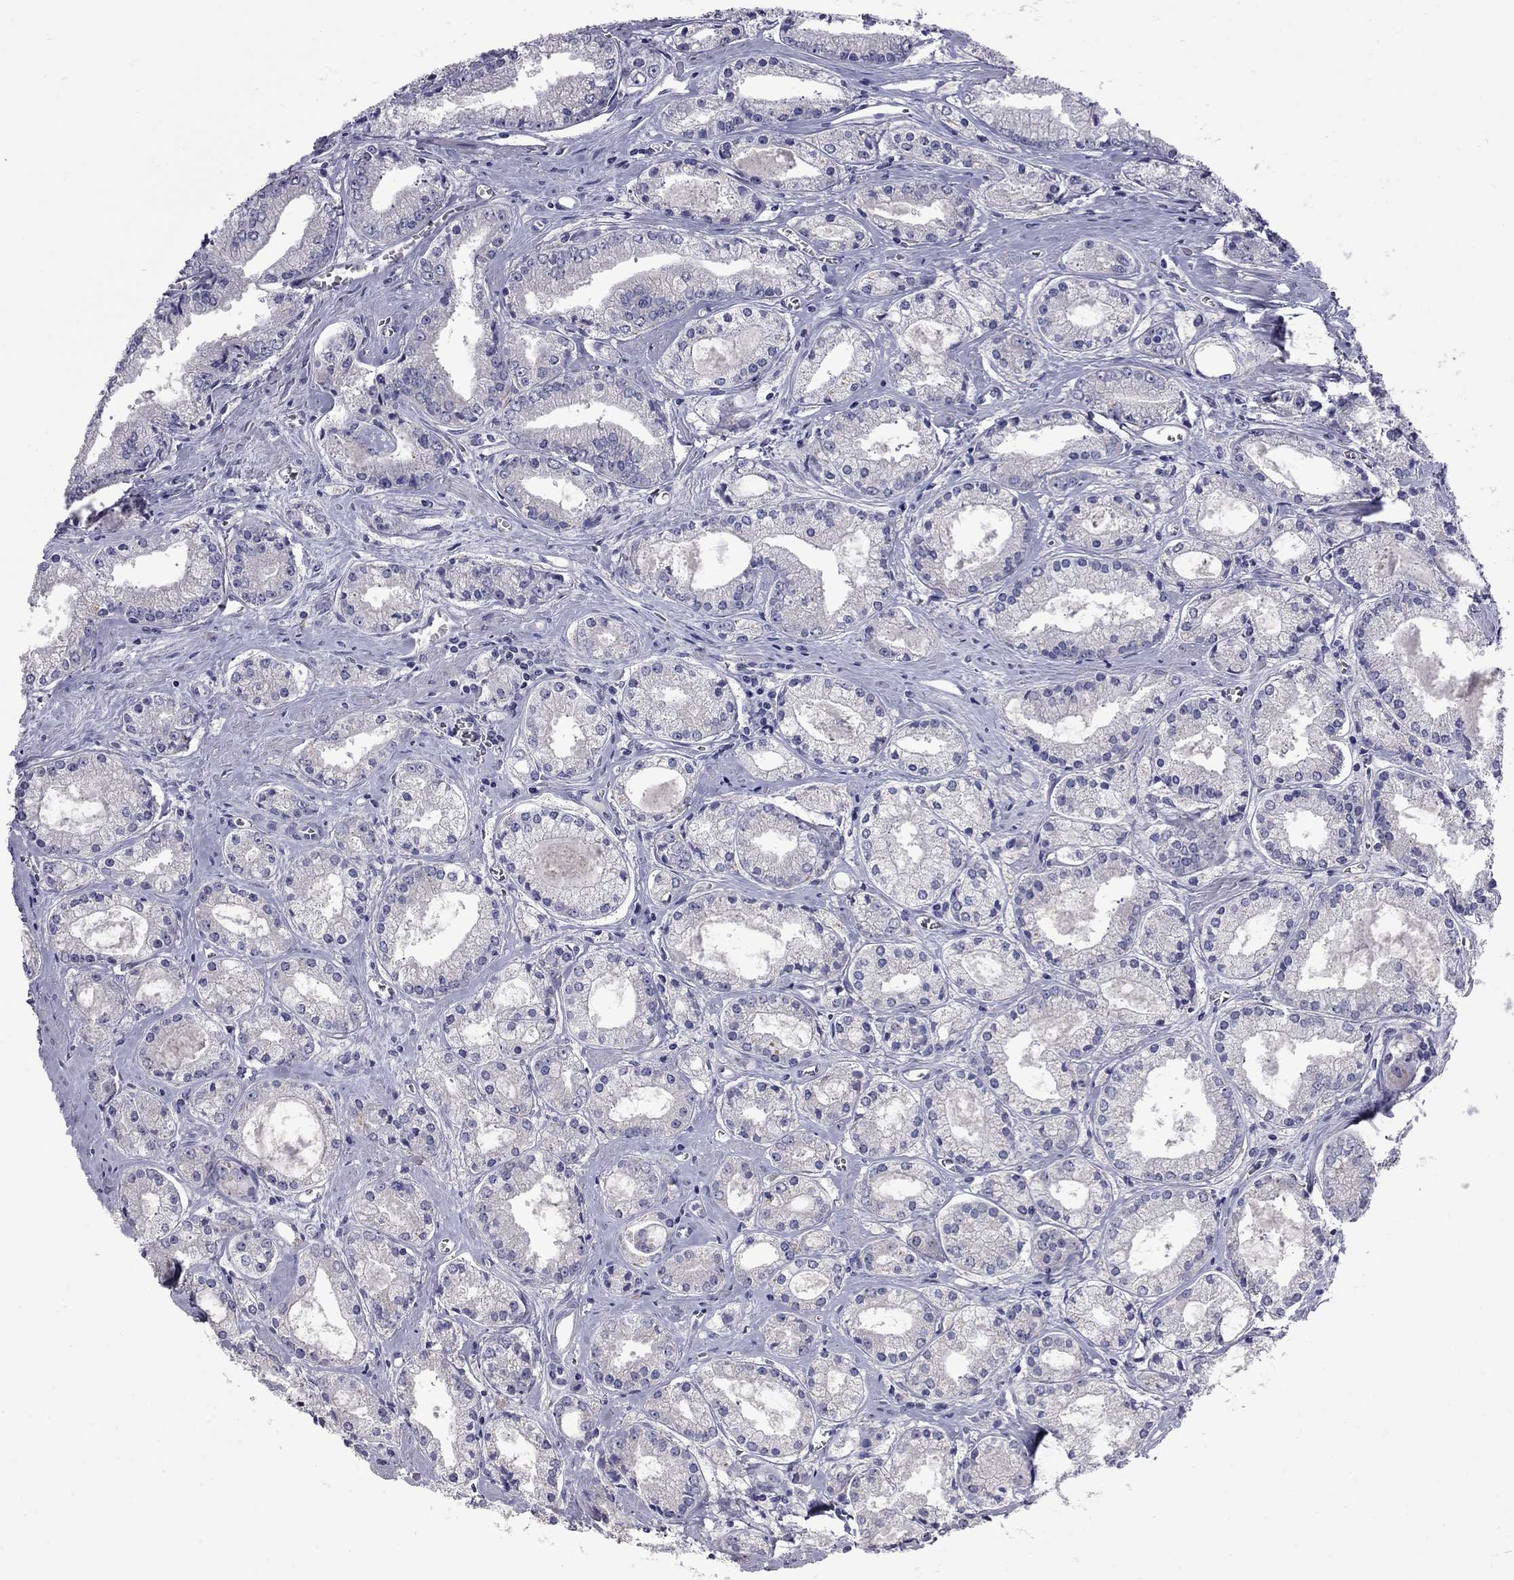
{"staining": {"intensity": "negative", "quantity": "none", "location": "none"}, "tissue": "prostate cancer", "cell_type": "Tumor cells", "image_type": "cancer", "snomed": [{"axis": "morphology", "description": "Adenocarcinoma, NOS"}, {"axis": "topography", "description": "Prostate"}], "caption": "Tumor cells show no significant staining in prostate adenocarcinoma.", "gene": "NRARP", "patient": {"sex": "male", "age": 72}}